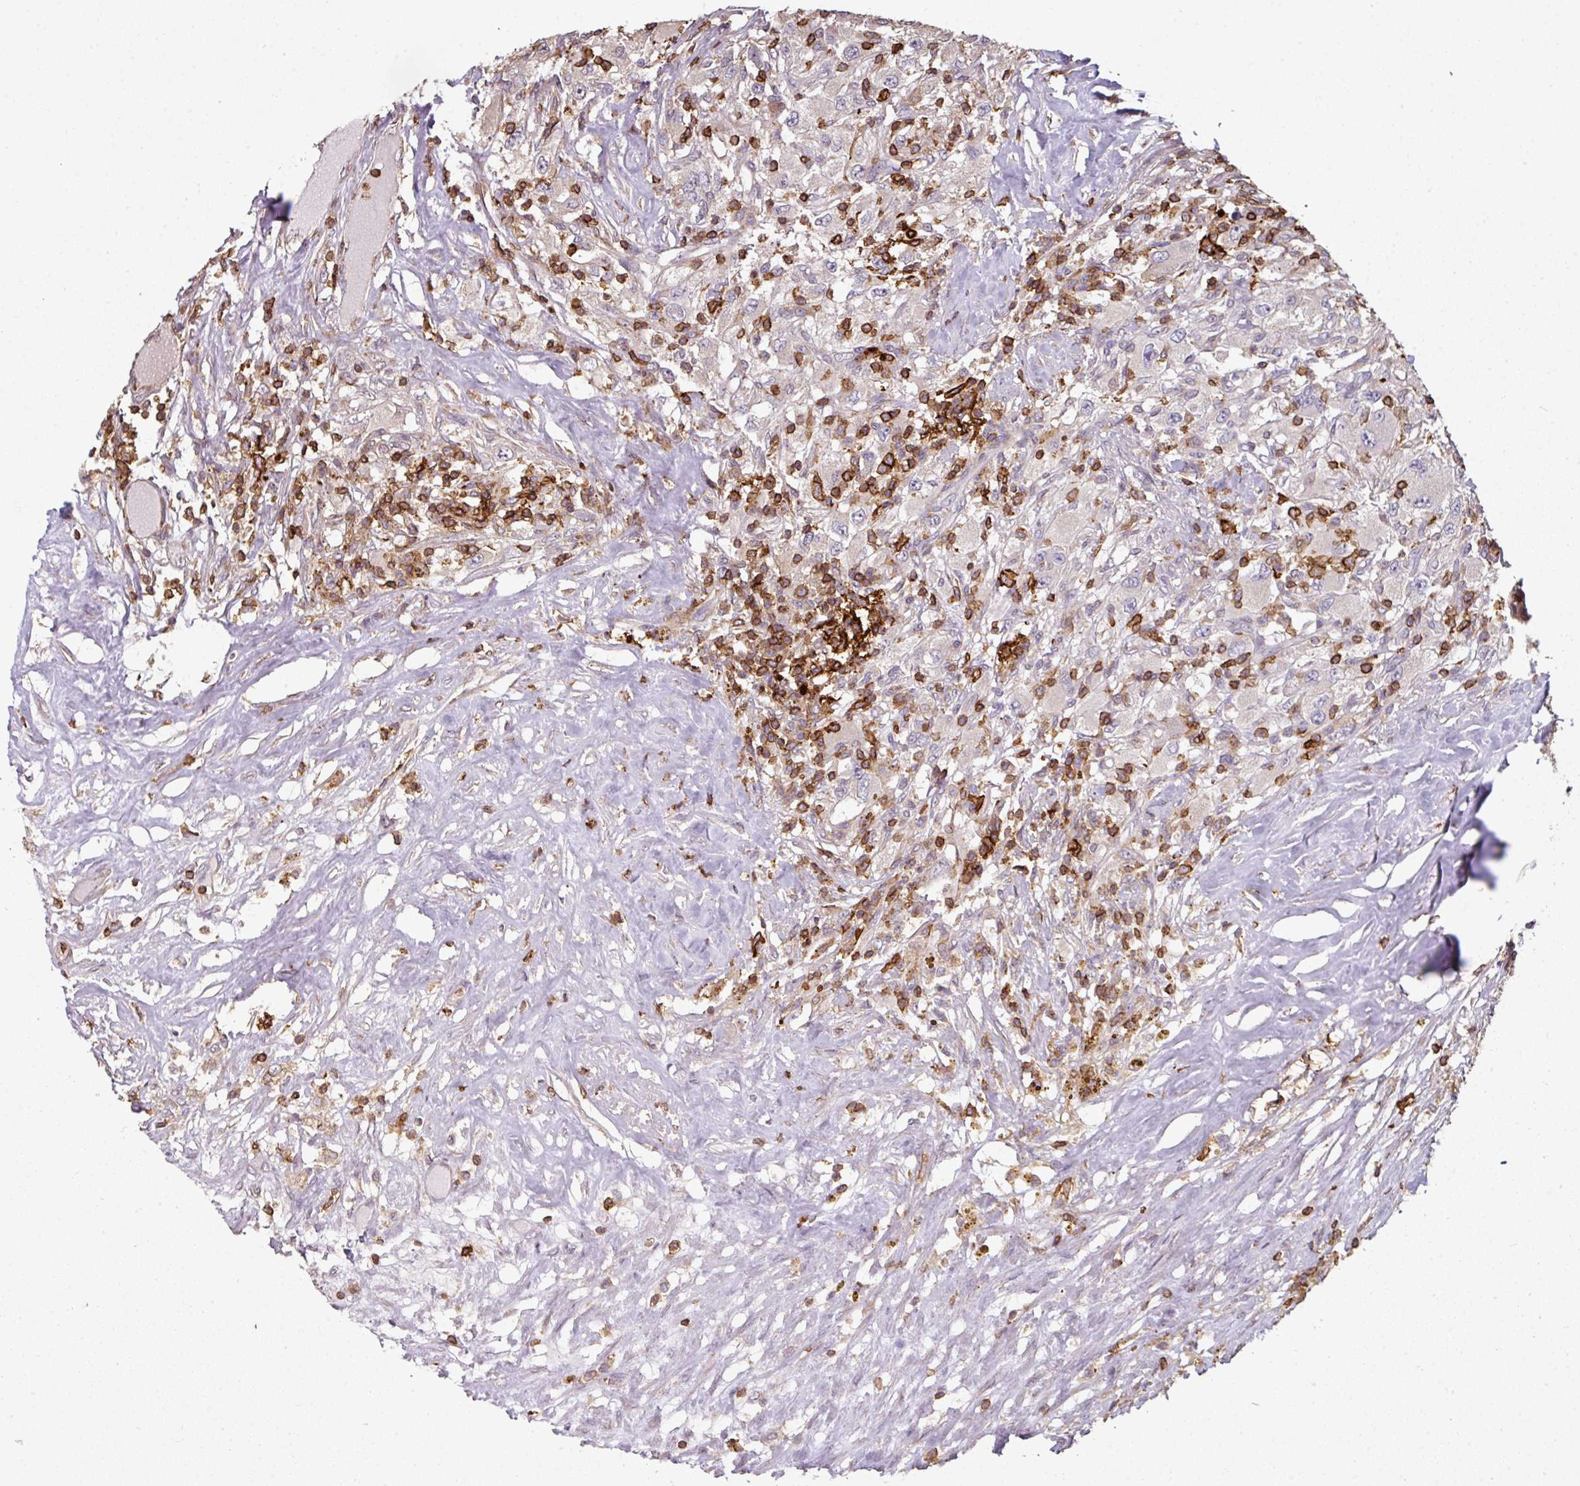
{"staining": {"intensity": "negative", "quantity": "none", "location": "none"}, "tissue": "renal cancer", "cell_type": "Tumor cells", "image_type": "cancer", "snomed": [{"axis": "morphology", "description": "Adenocarcinoma, NOS"}, {"axis": "topography", "description": "Kidney"}], "caption": "Renal cancer was stained to show a protein in brown. There is no significant staining in tumor cells.", "gene": "OLFML2B", "patient": {"sex": "female", "age": 67}}